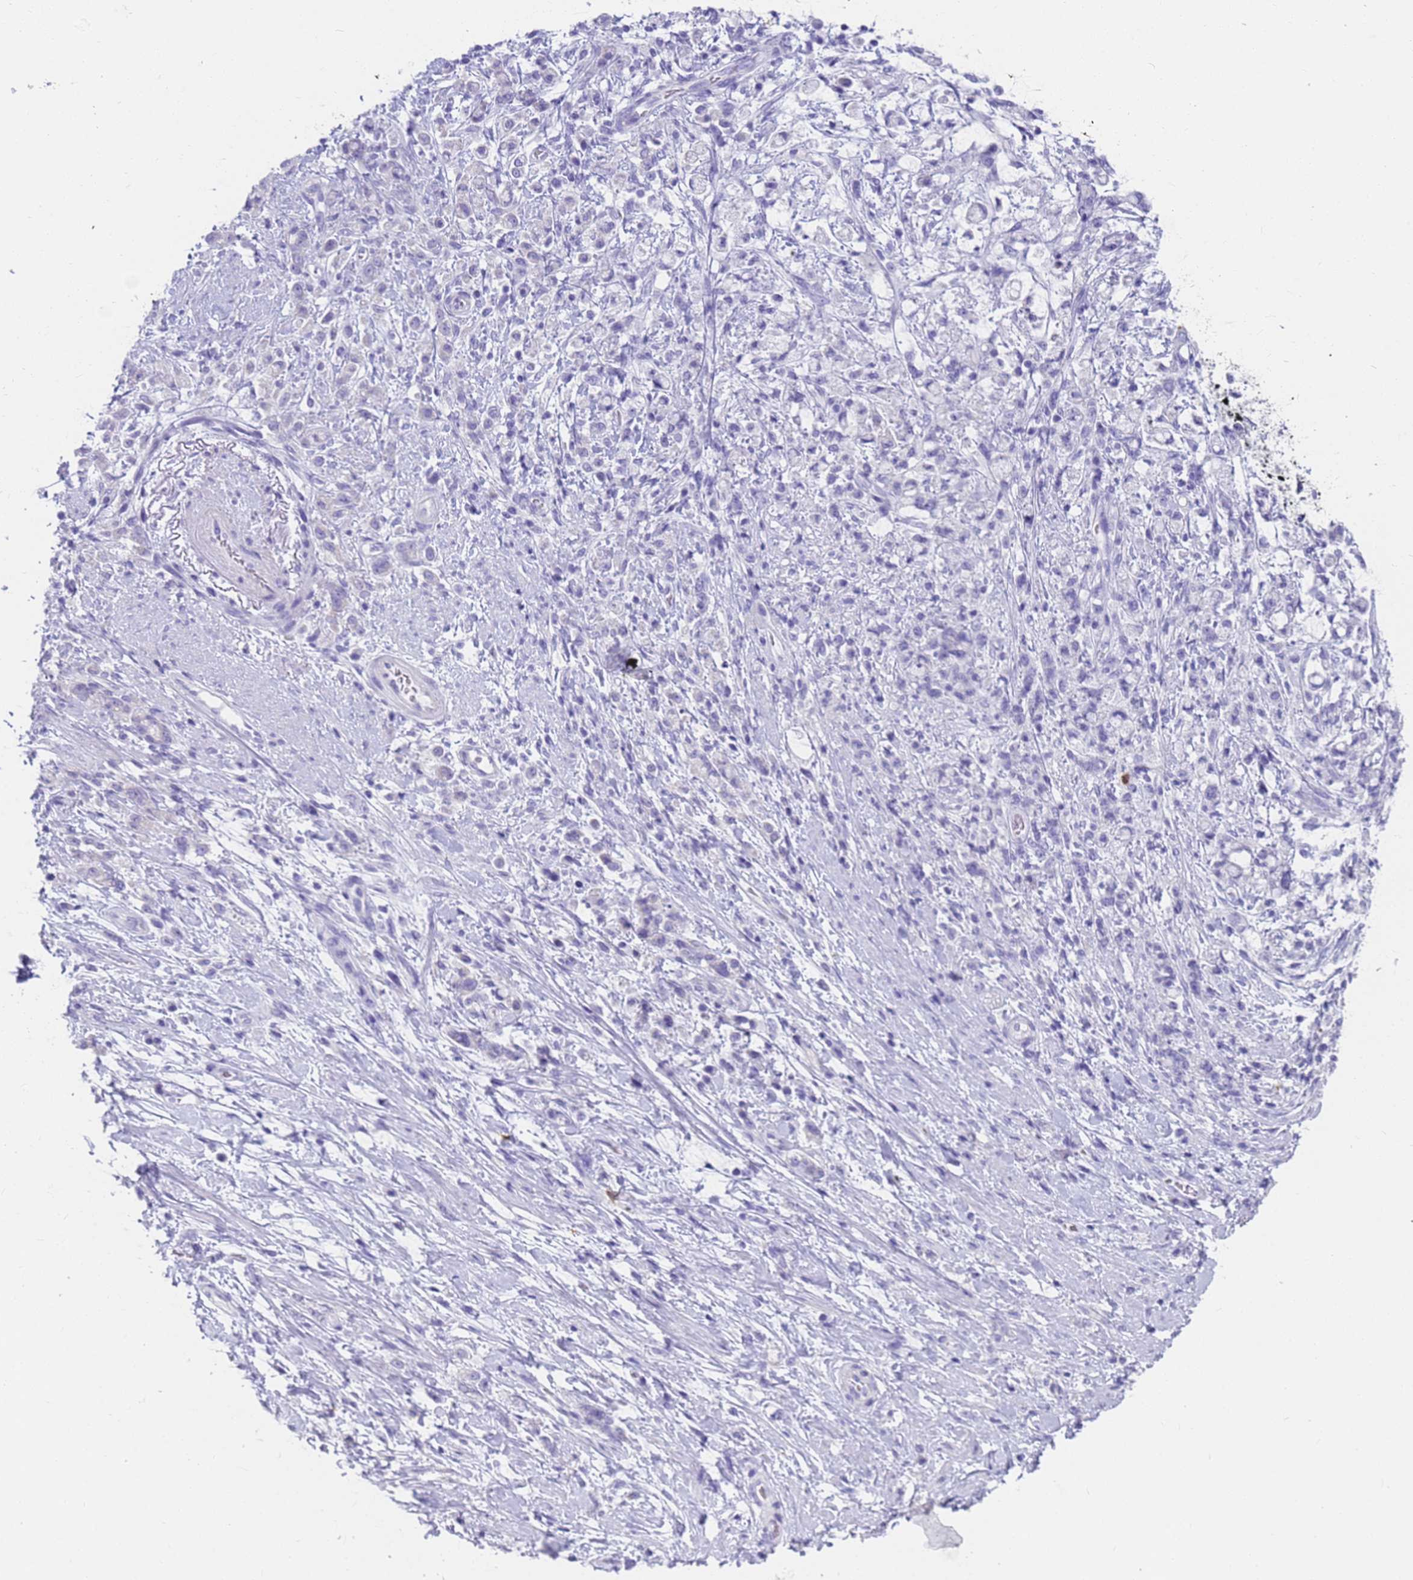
{"staining": {"intensity": "negative", "quantity": "none", "location": "none"}, "tissue": "stomach cancer", "cell_type": "Tumor cells", "image_type": "cancer", "snomed": [{"axis": "morphology", "description": "Adenocarcinoma, NOS"}, {"axis": "topography", "description": "Stomach"}], "caption": "There is no significant expression in tumor cells of adenocarcinoma (stomach). (DAB immunohistochemistry (IHC) visualized using brightfield microscopy, high magnification).", "gene": "RNASE2", "patient": {"sex": "female", "age": 60}}